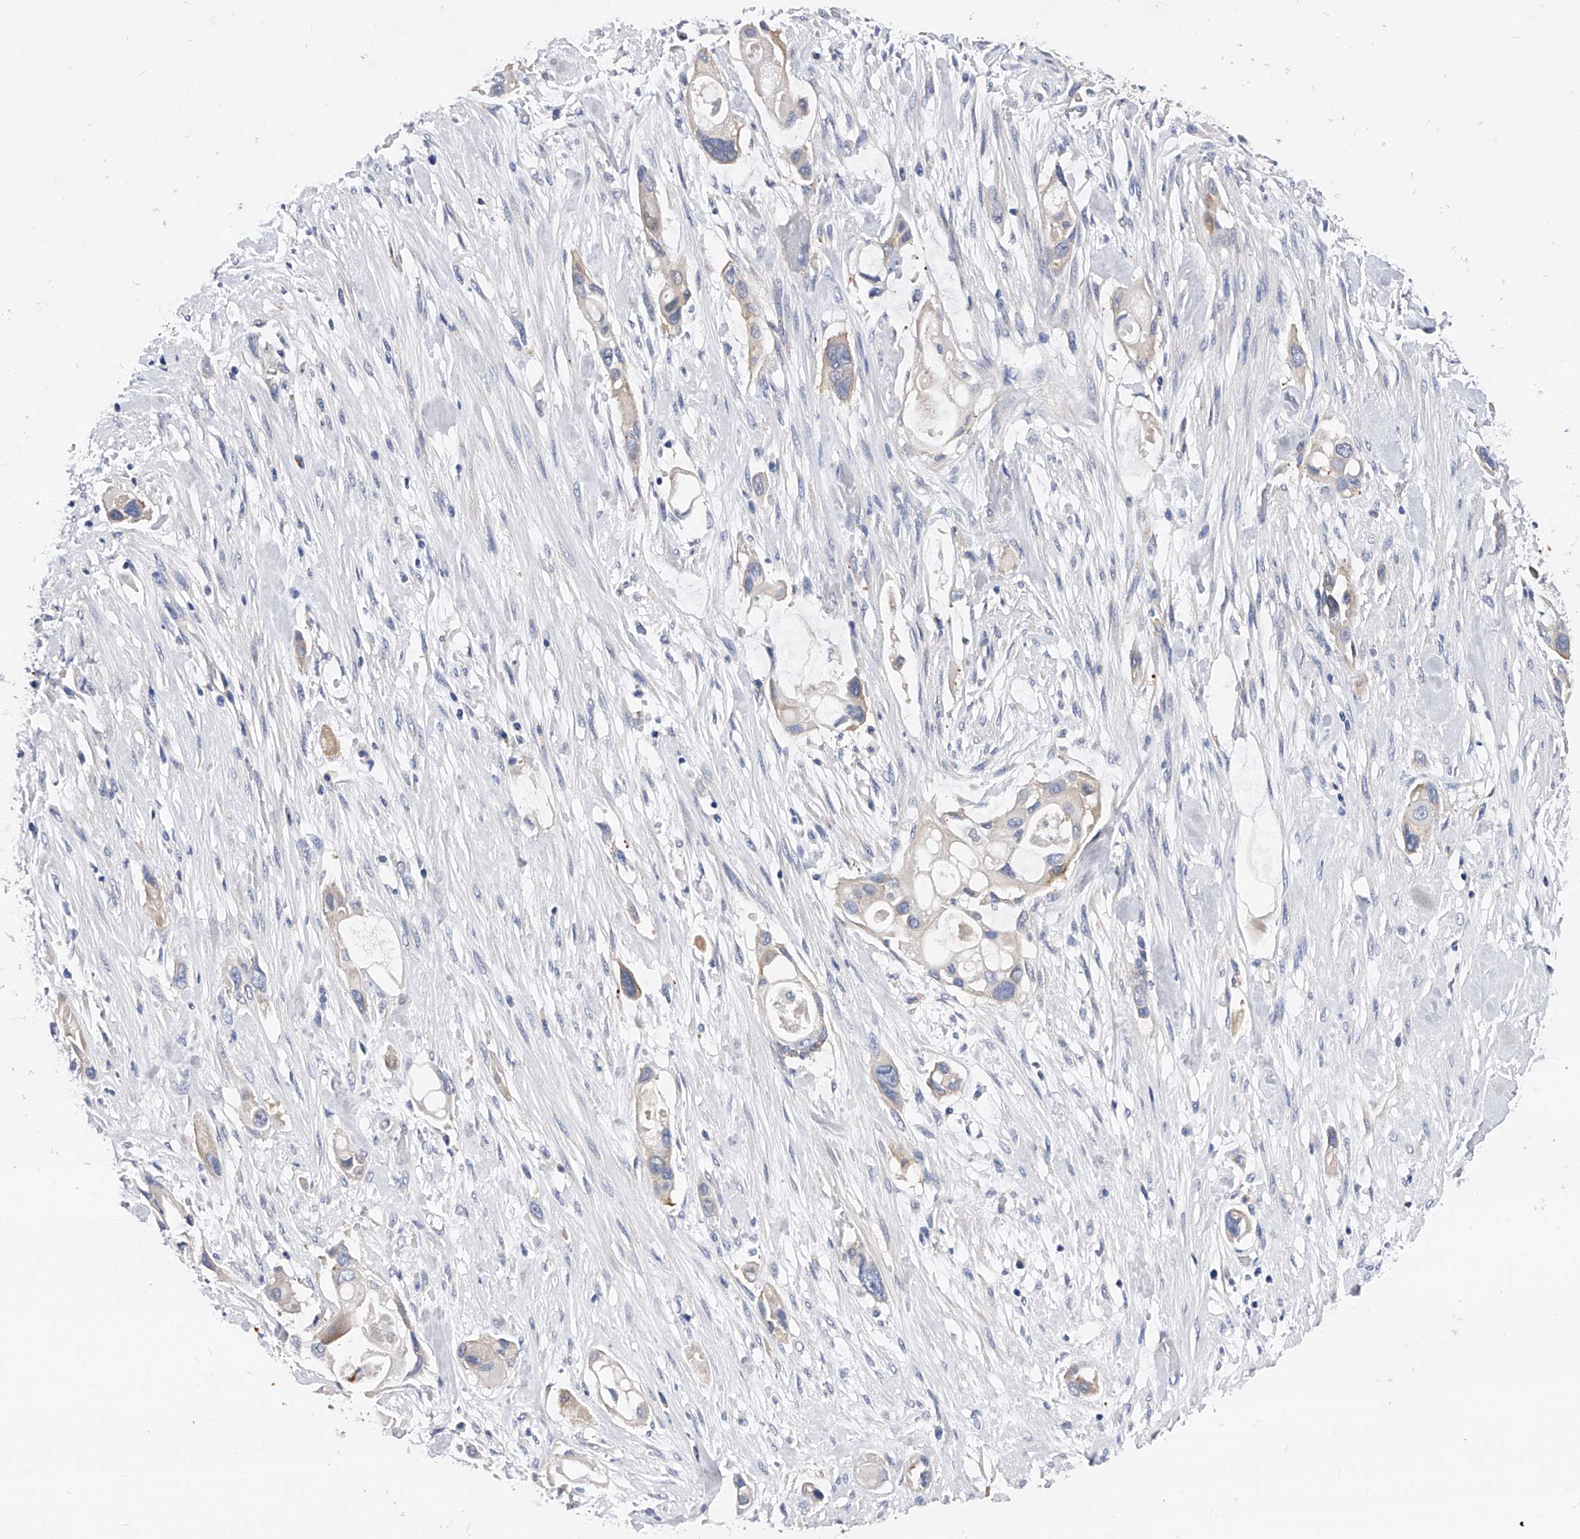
{"staining": {"intensity": "negative", "quantity": "none", "location": "none"}, "tissue": "pancreatic cancer", "cell_type": "Tumor cells", "image_type": "cancer", "snomed": [{"axis": "morphology", "description": "Adenocarcinoma, NOS"}, {"axis": "topography", "description": "Pancreas"}], "caption": "High power microscopy histopathology image of an immunohistochemistry (IHC) micrograph of pancreatic cancer (adenocarcinoma), revealing no significant expression in tumor cells.", "gene": "PPP5C", "patient": {"sex": "female", "age": 60}}